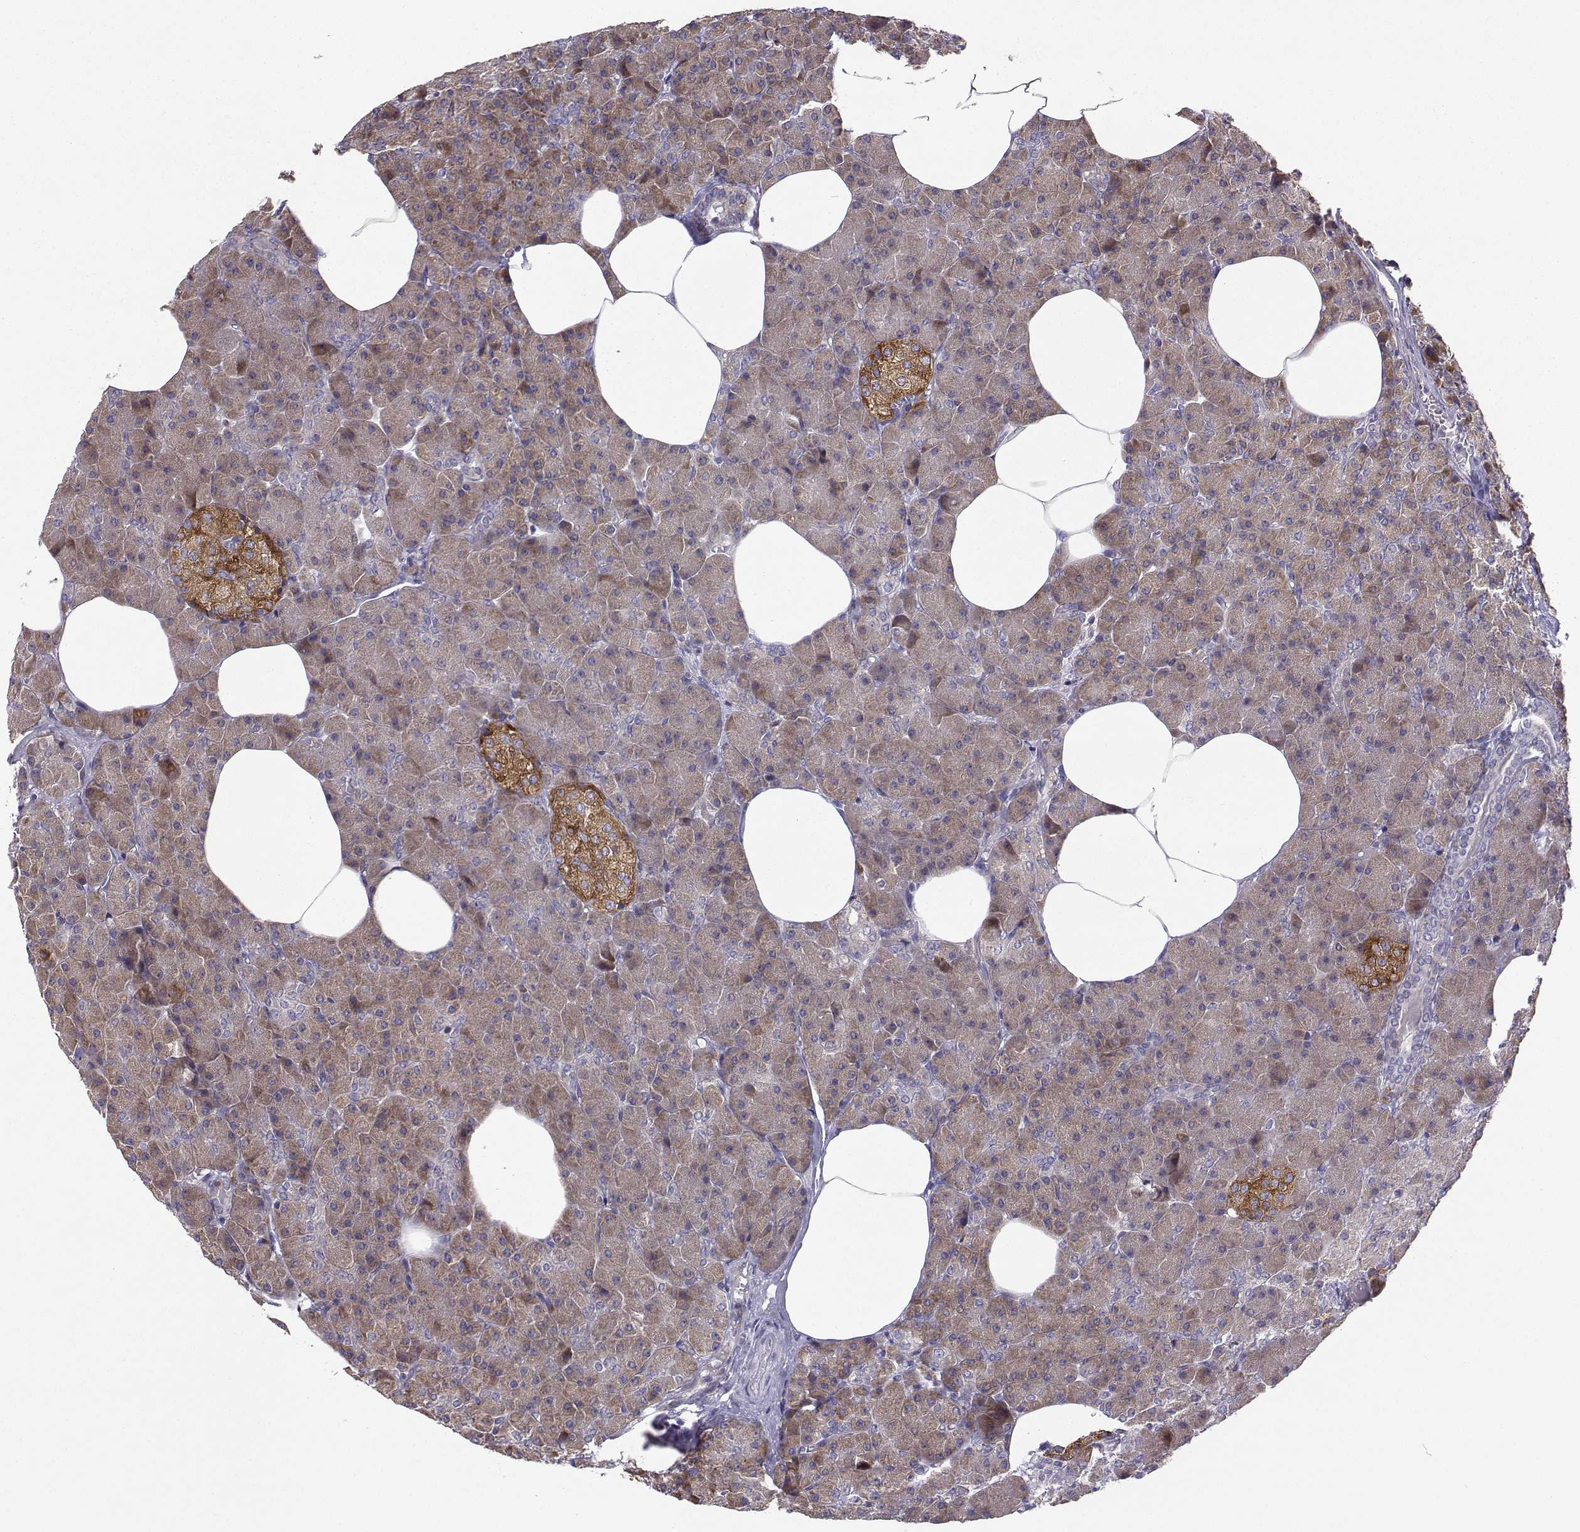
{"staining": {"intensity": "weak", "quantity": ">75%", "location": "cytoplasmic/membranous"}, "tissue": "pancreas", "cell_type": "Exocrine glandular cells", "image_type": "normal", "snomed": [{"axis": "morphology", "description": "Normal tissue, NOS"}, {"axis": "topography", "description": "Pancreas"}], "caption": "About >75% of exocrine glandular cells in normal pancreas reveal weak cytoplasmic/membranous protein expression as visualized by brown immunohistochemical staining.", "gene": "STXBP5", "patient": {"sex": "female", "age": 45}}